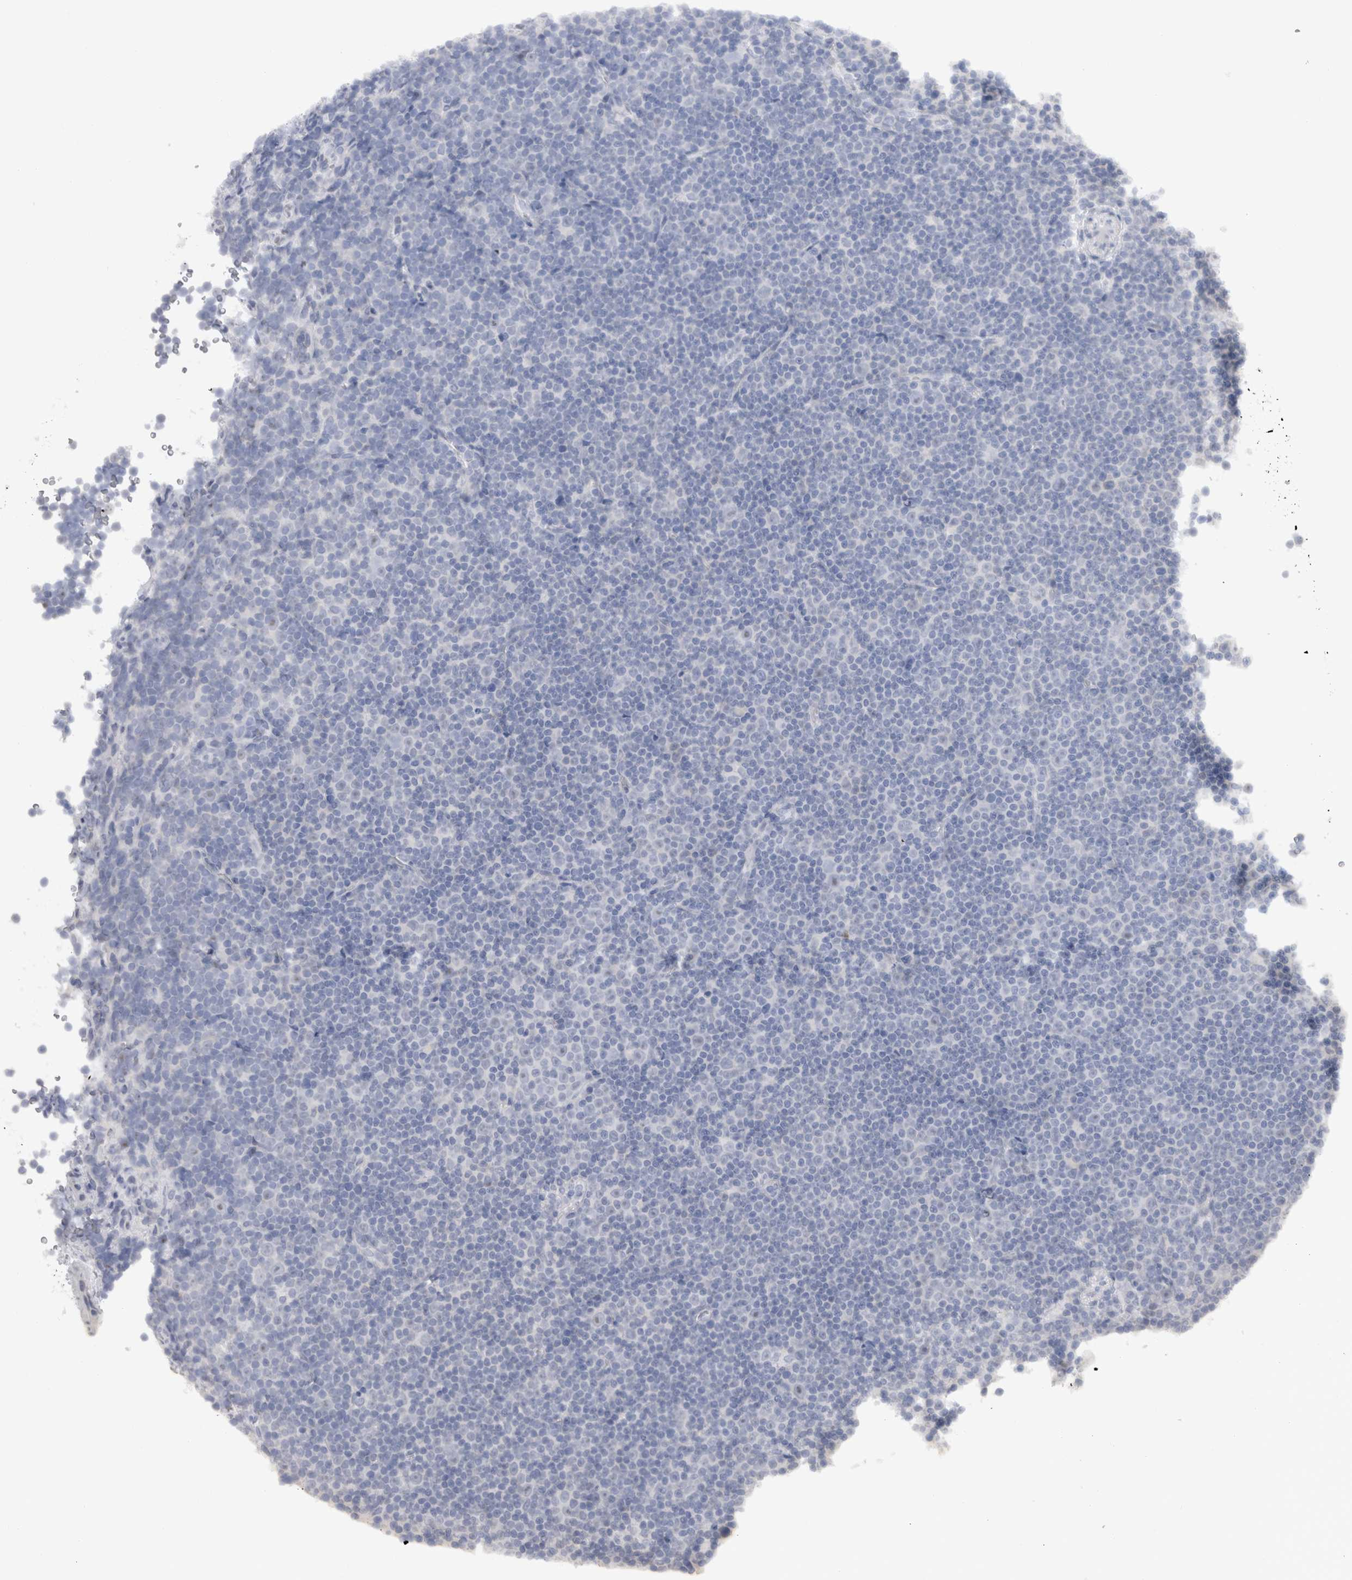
{"staining": {"intensity": "negative", "quantity": "none", "location": "none"}, "tissue": "lymphoma", "cell_type": "Tumor cells", "image_type": "cancer", "snomed": [{"axis": "morphology", "description": "Malignant lymphoma, non-Hodgkin's type, Low grade"}, {"axis": "topography", "description": "Lymph node"}], "caption": "Tumor cells show no significant expression in lymphoma.", "gene": "C9orf50", "patient": {"sex": "female", "age": 67}}